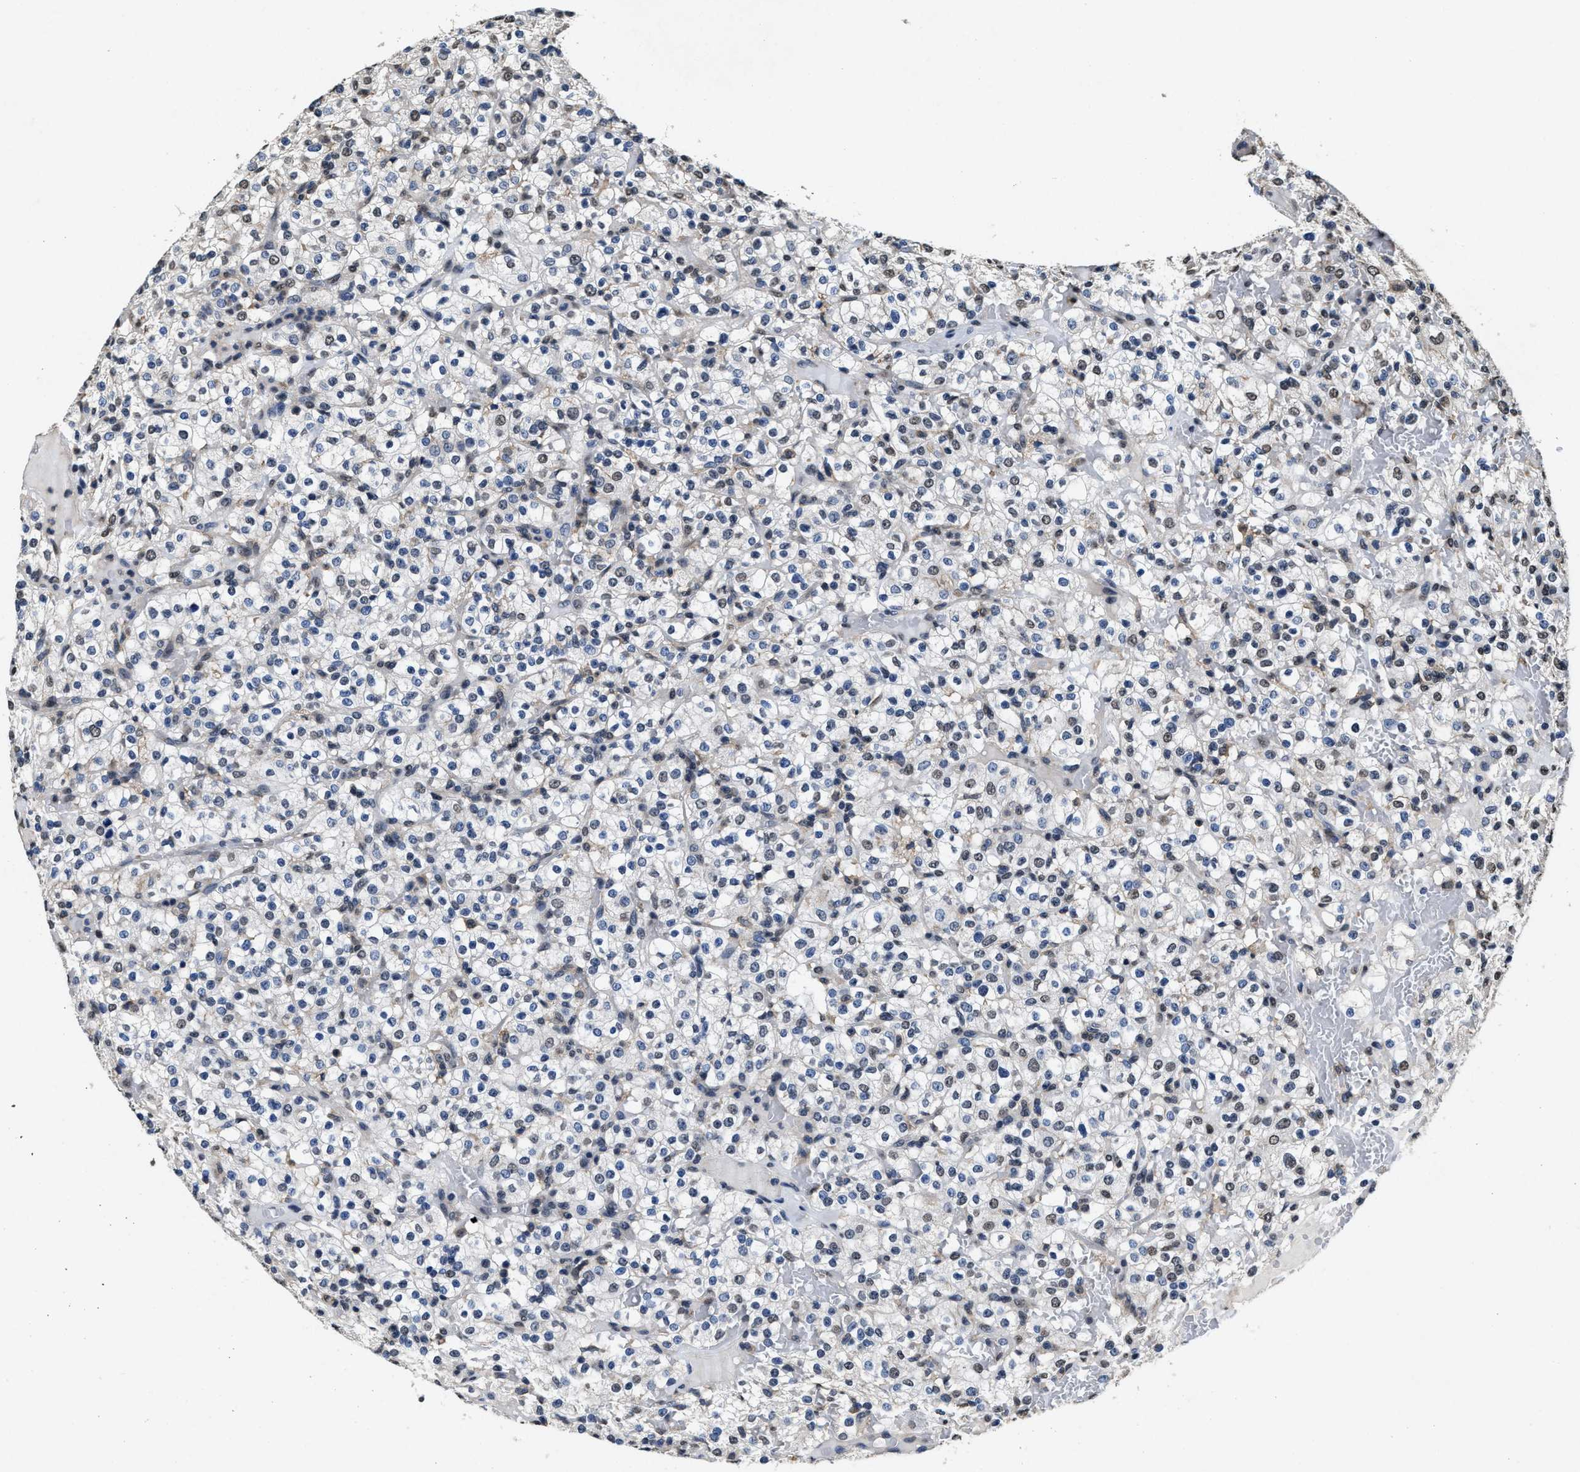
{"staining": {"intensity": "weak", "quantity": "<25%", "location": "nuclear"}, "tissue": "renal cancer", "cell_type": "Tumor cells", "image_type": "cancer", "snomed": [{"axis": "morphology", "description": "Normal tissue, NOS"}, {"axis": "morphology", "description": "Adenocarcinoma, NOS"}, {"axis": "topography", "description": "Kidney"}], "caption": "High magnification brightfield microscopy of adenocarcinoma (renal) stained with DAB (brown) and counterstained with hematoxylin (blue): tumor cells show no significant staining.", "gene": "SUPT16H", "patient": {"sex": "female", "age": 72}}